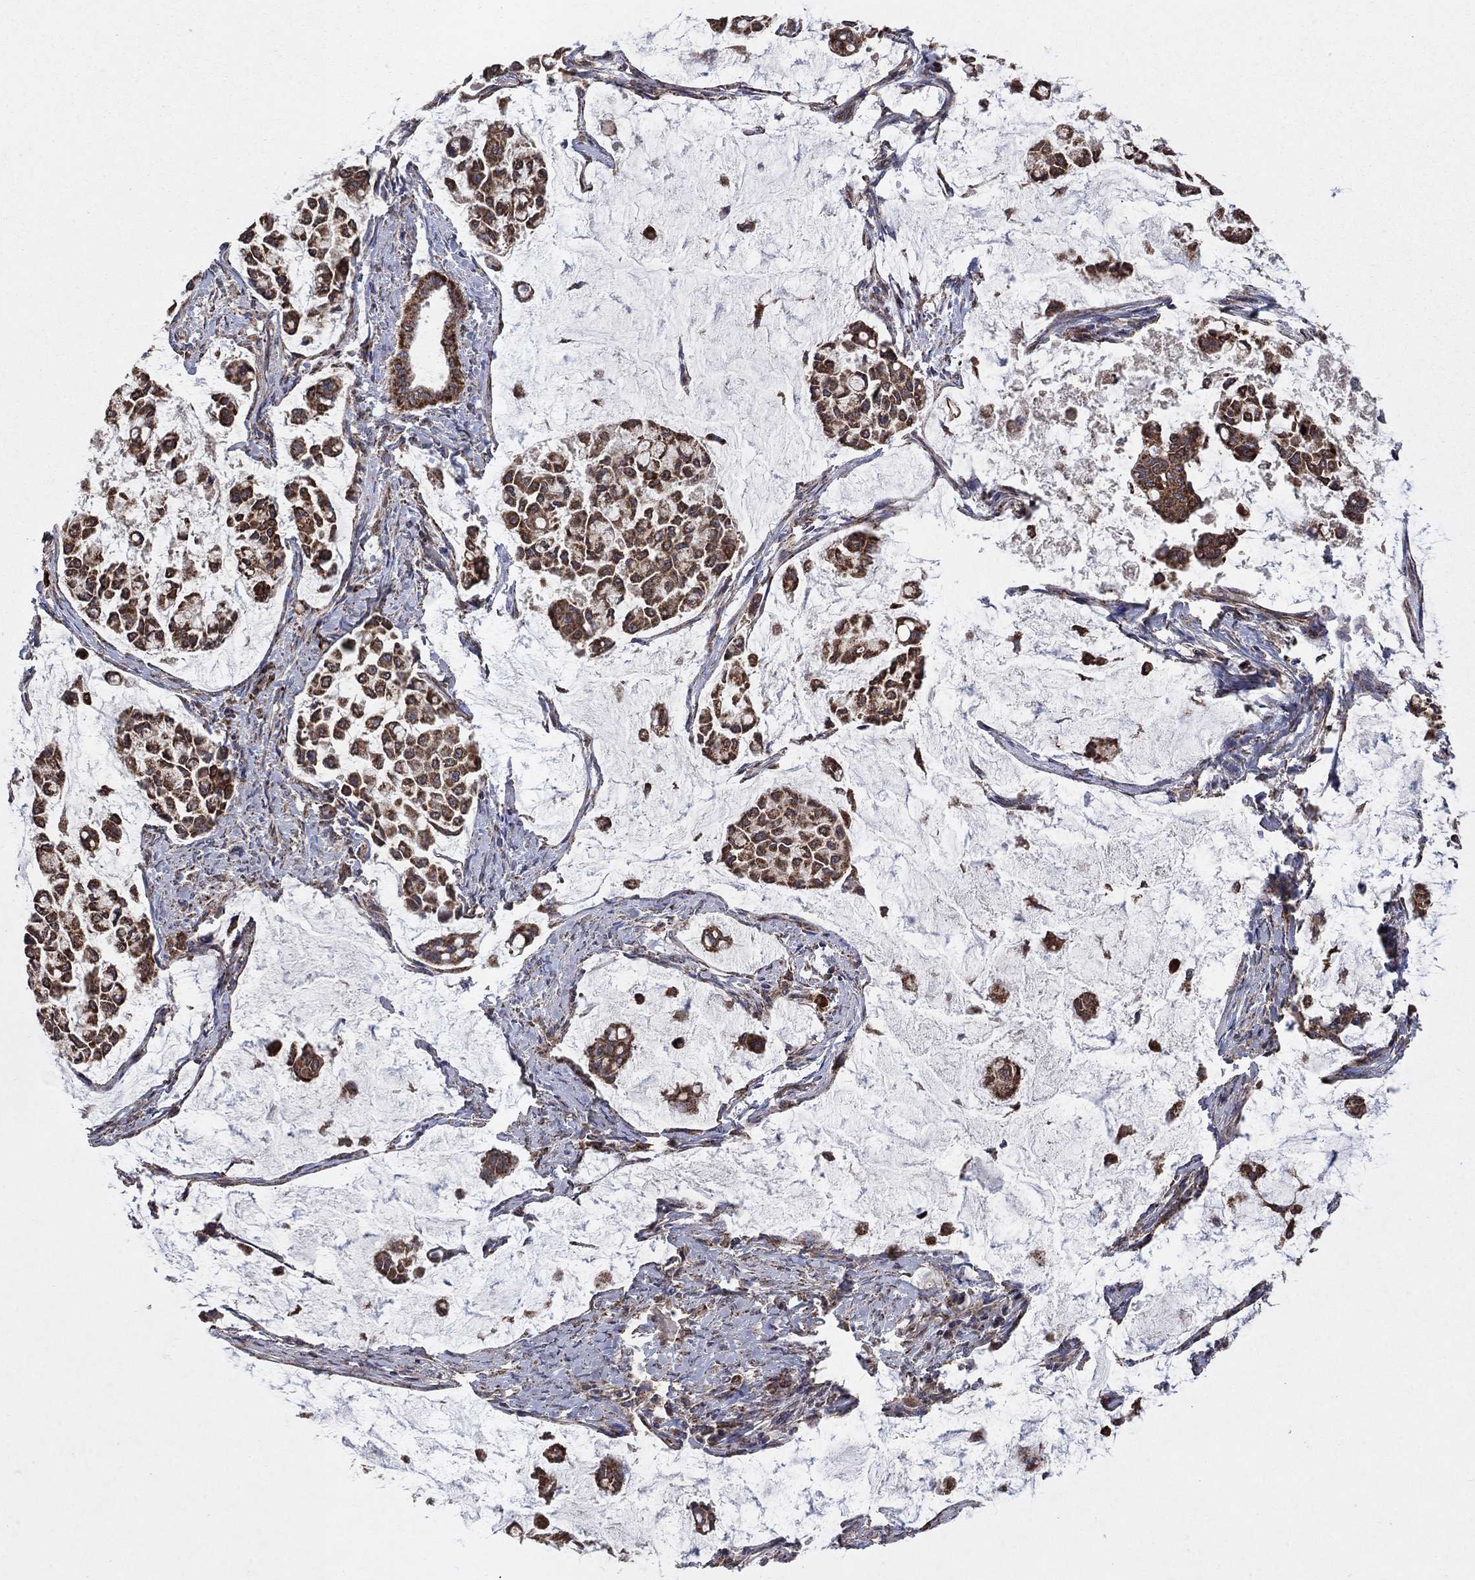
{"staining": {"intensity": "strong", "quantity": ">75%", "location": "cytoplasmic/membranous"}, "tissue": "stomach cancer", "cell_type": "Tumor cells", "image_type": "cancer", "snomed": [{"axis": "morphology", "description": "Adenocarcinoma, NOS"}, {"axis": "topography", "description": "Stomach"}], "caption": "Immunohistochemistry (IHC) staining of adenocarcinoma (stomach), which demonstrates high levels of strong cytoplasmic/membranous expression in approximately >75% of tumor cells indicating strong cytoplasmic/membranous protein staining. The staining was performed using DAB (3,3'-diaminobenzidine) (brown) for protein detection and nuclei were counterstained in hematoxylin (blue).", "gene": "DPH1", "patient": {"sex": "male", "age": 82}}